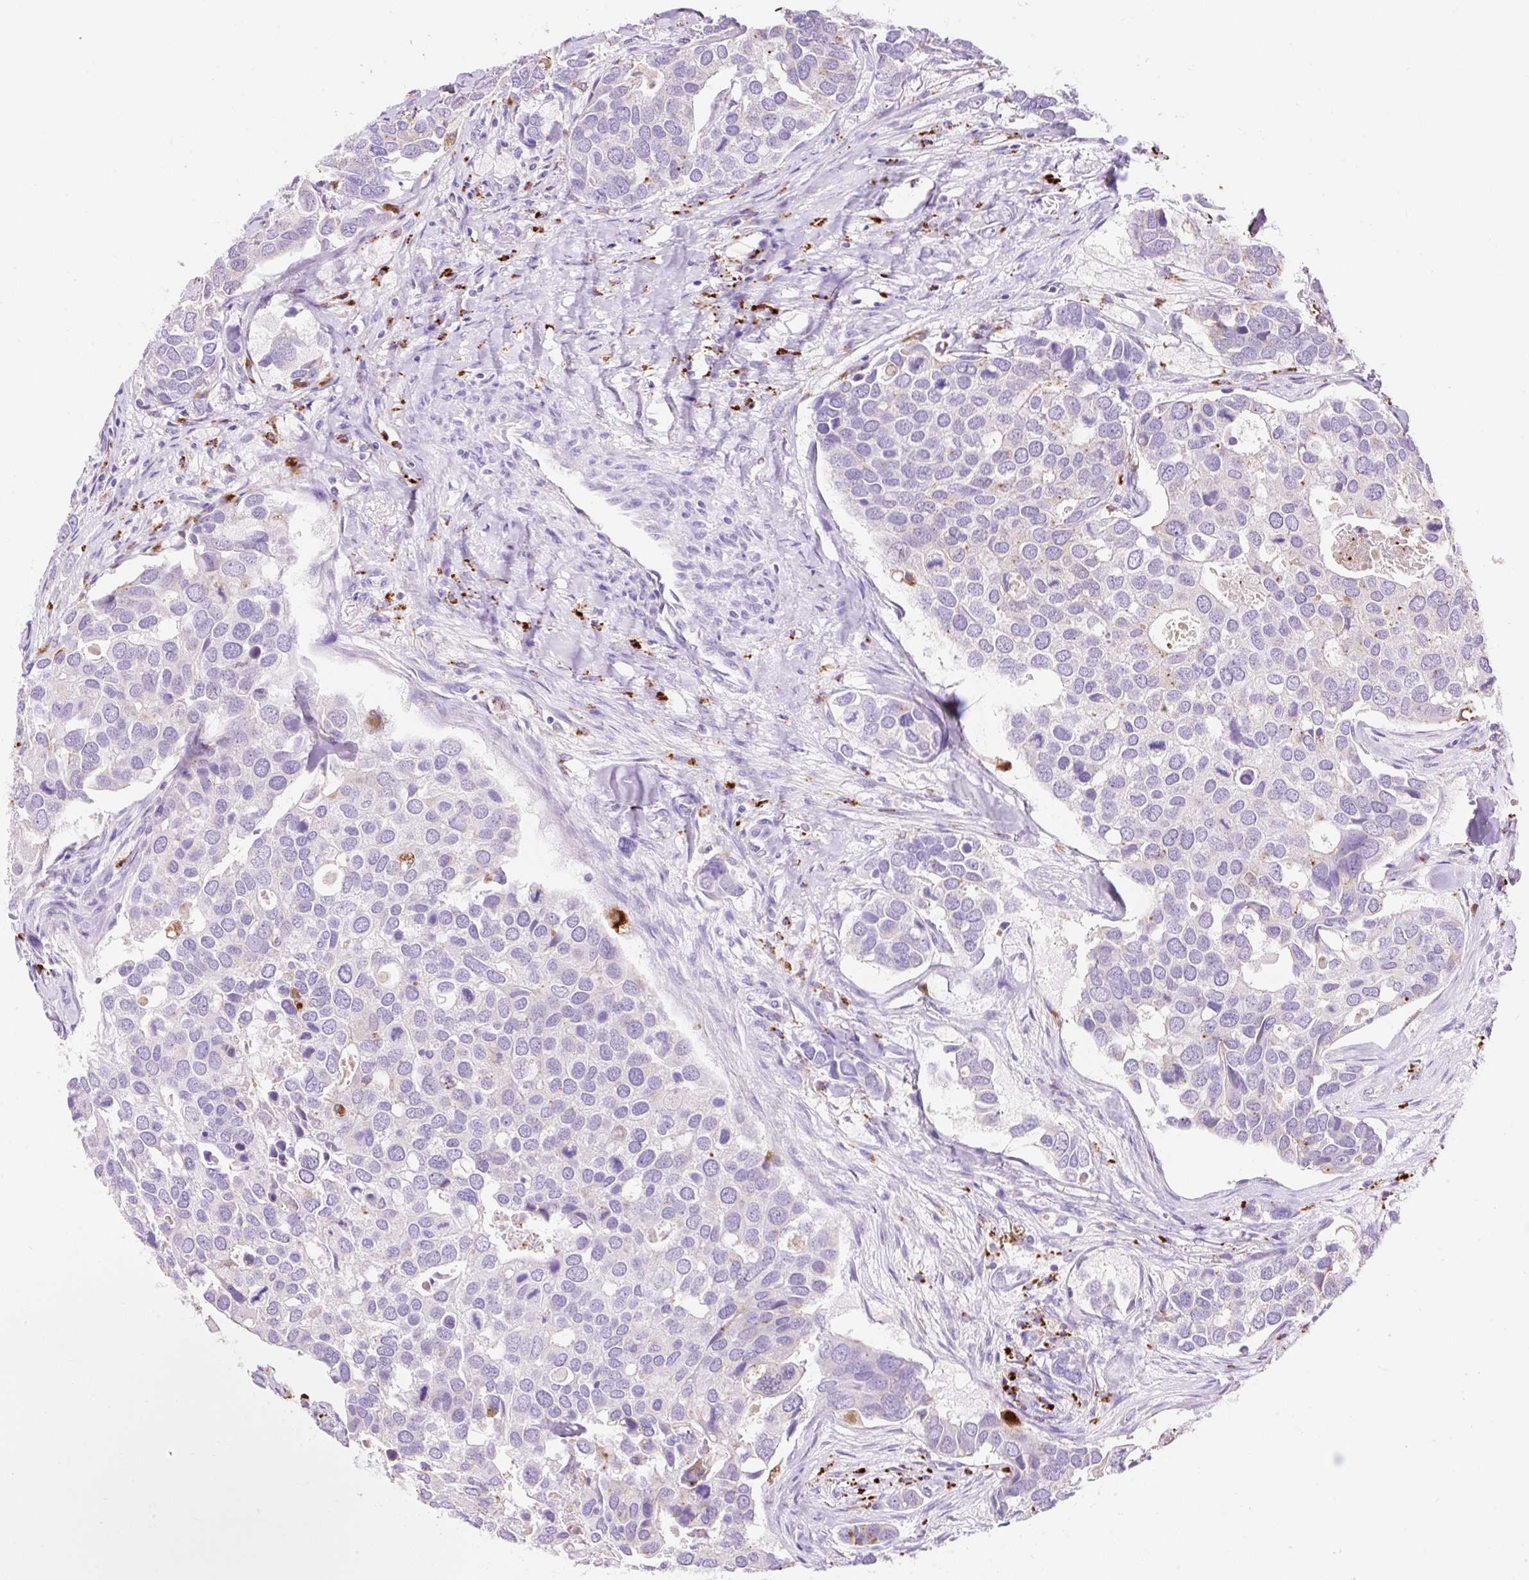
{"staining": {"intensity": "negative", "quantity": "none", "location": "none"}, "tissue": "breast cancer", "cell_type": "Tumor cells", "image_type": "cancer", "snomed": [{"axis": "morphology", "description": "Duct carcinoma"}, {"axis": "topography", "description": "Breast"}], "caption": "A high-resolution histopathology image shows immunohistochemistry (IHC) staining of breast invasive ductal carcinoma, which exhibits no significant positivity in tumor cells.", "gene": "HEXB", "patient": {"sex": "female", "age": 83}}